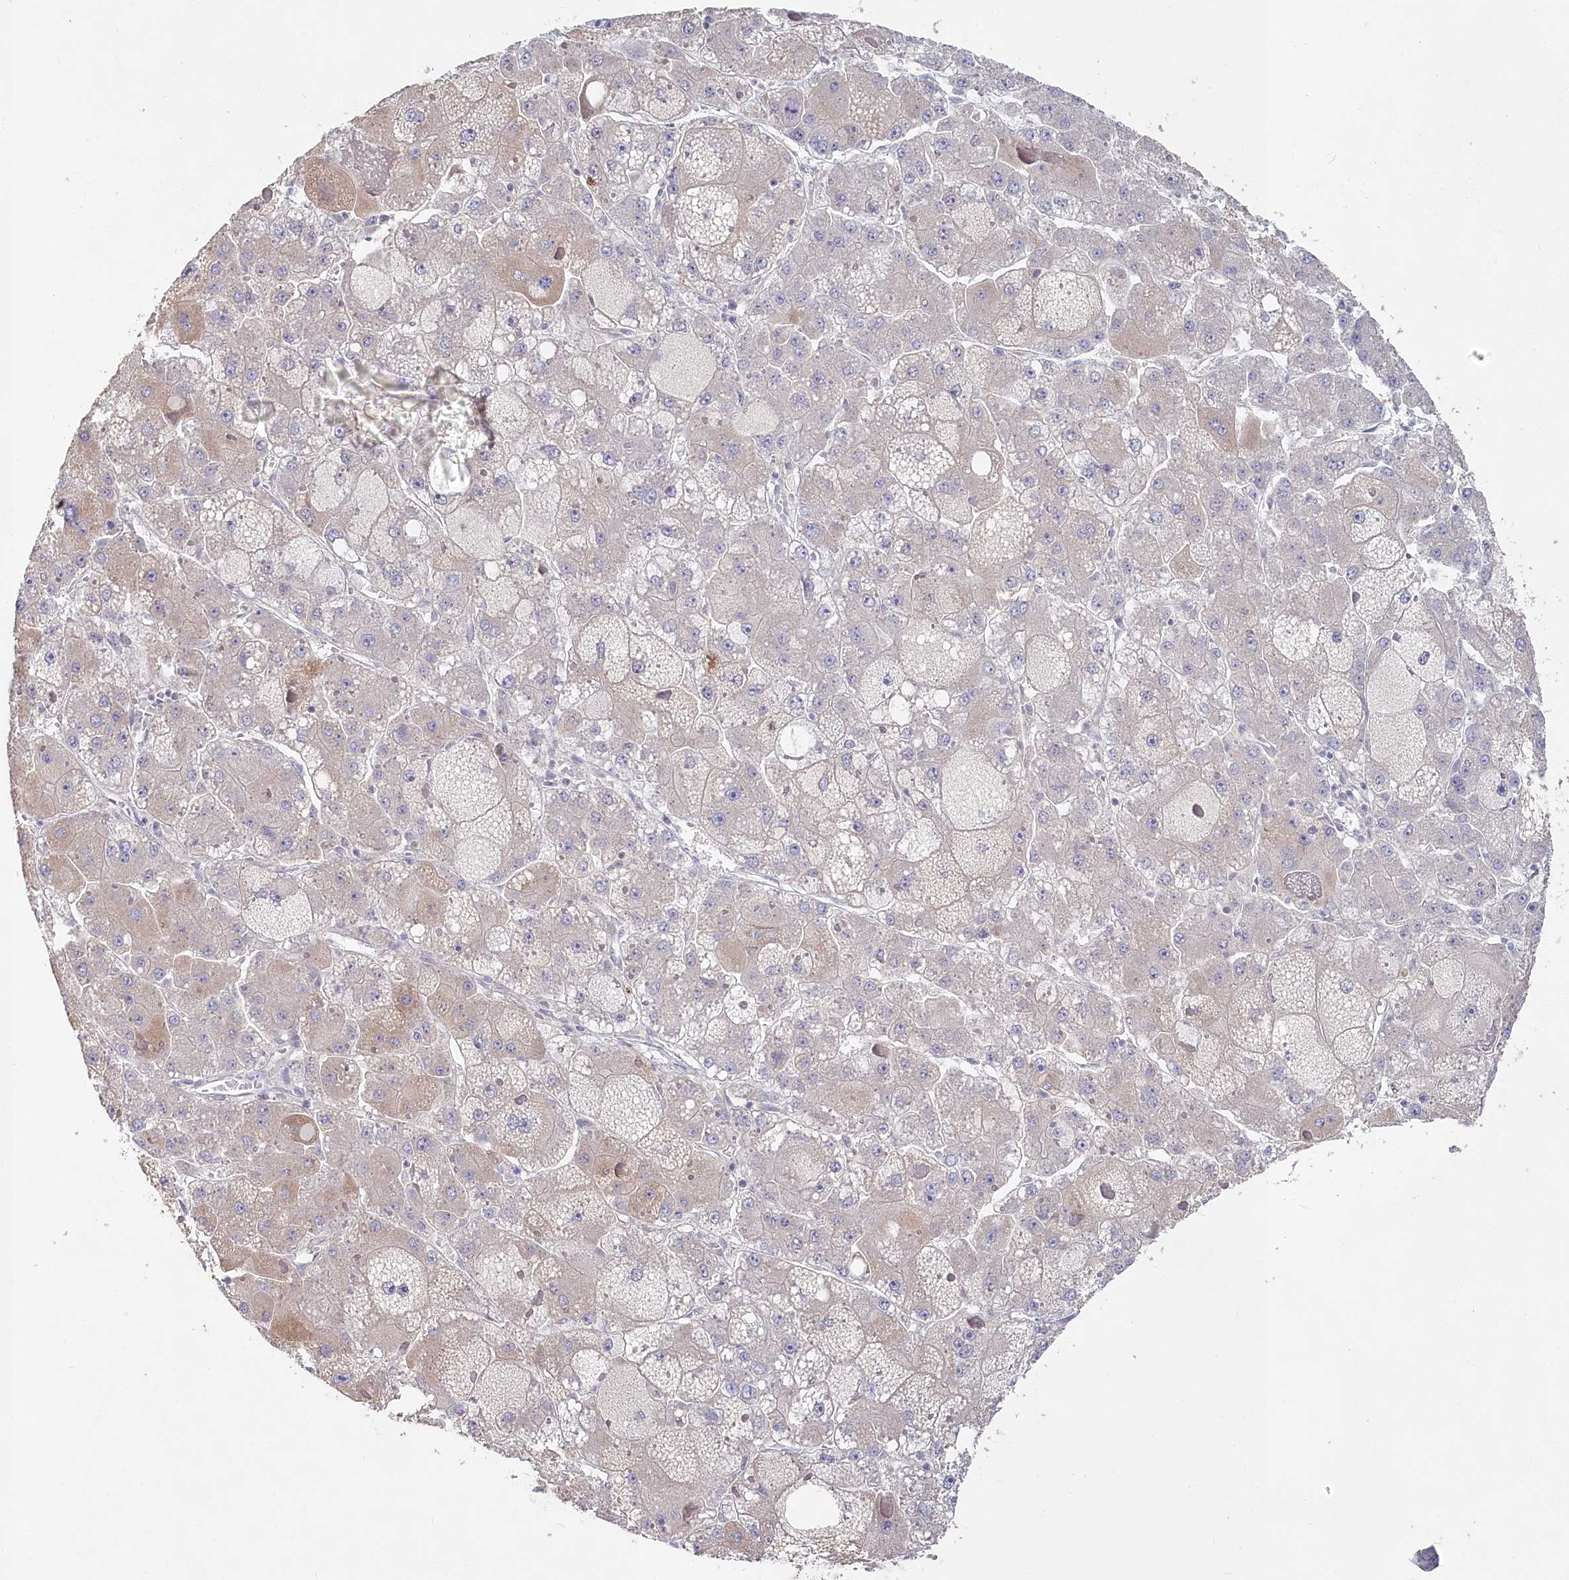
{"staining": {"intensity": "weak", "quantity": "<25%", "location": "cytoplasmic/membranous"}, "tissue": "liver cancer", "cell_type": "Tumor cells", "image_type": "cancer", "snomed": [{"axis": "morphology", "description": "Carcinoma, Hepatocellular, NOS"}, {"axis": "topography", "description": "Liver"}], "caption": "Protein analysis of hepatocellular carcinoma (liver) shows no significant positivity in tumor cells. Nuclei are stained in blue.", "gene": "AAMDC", "patient": {"sex": "female", "age": 73}}